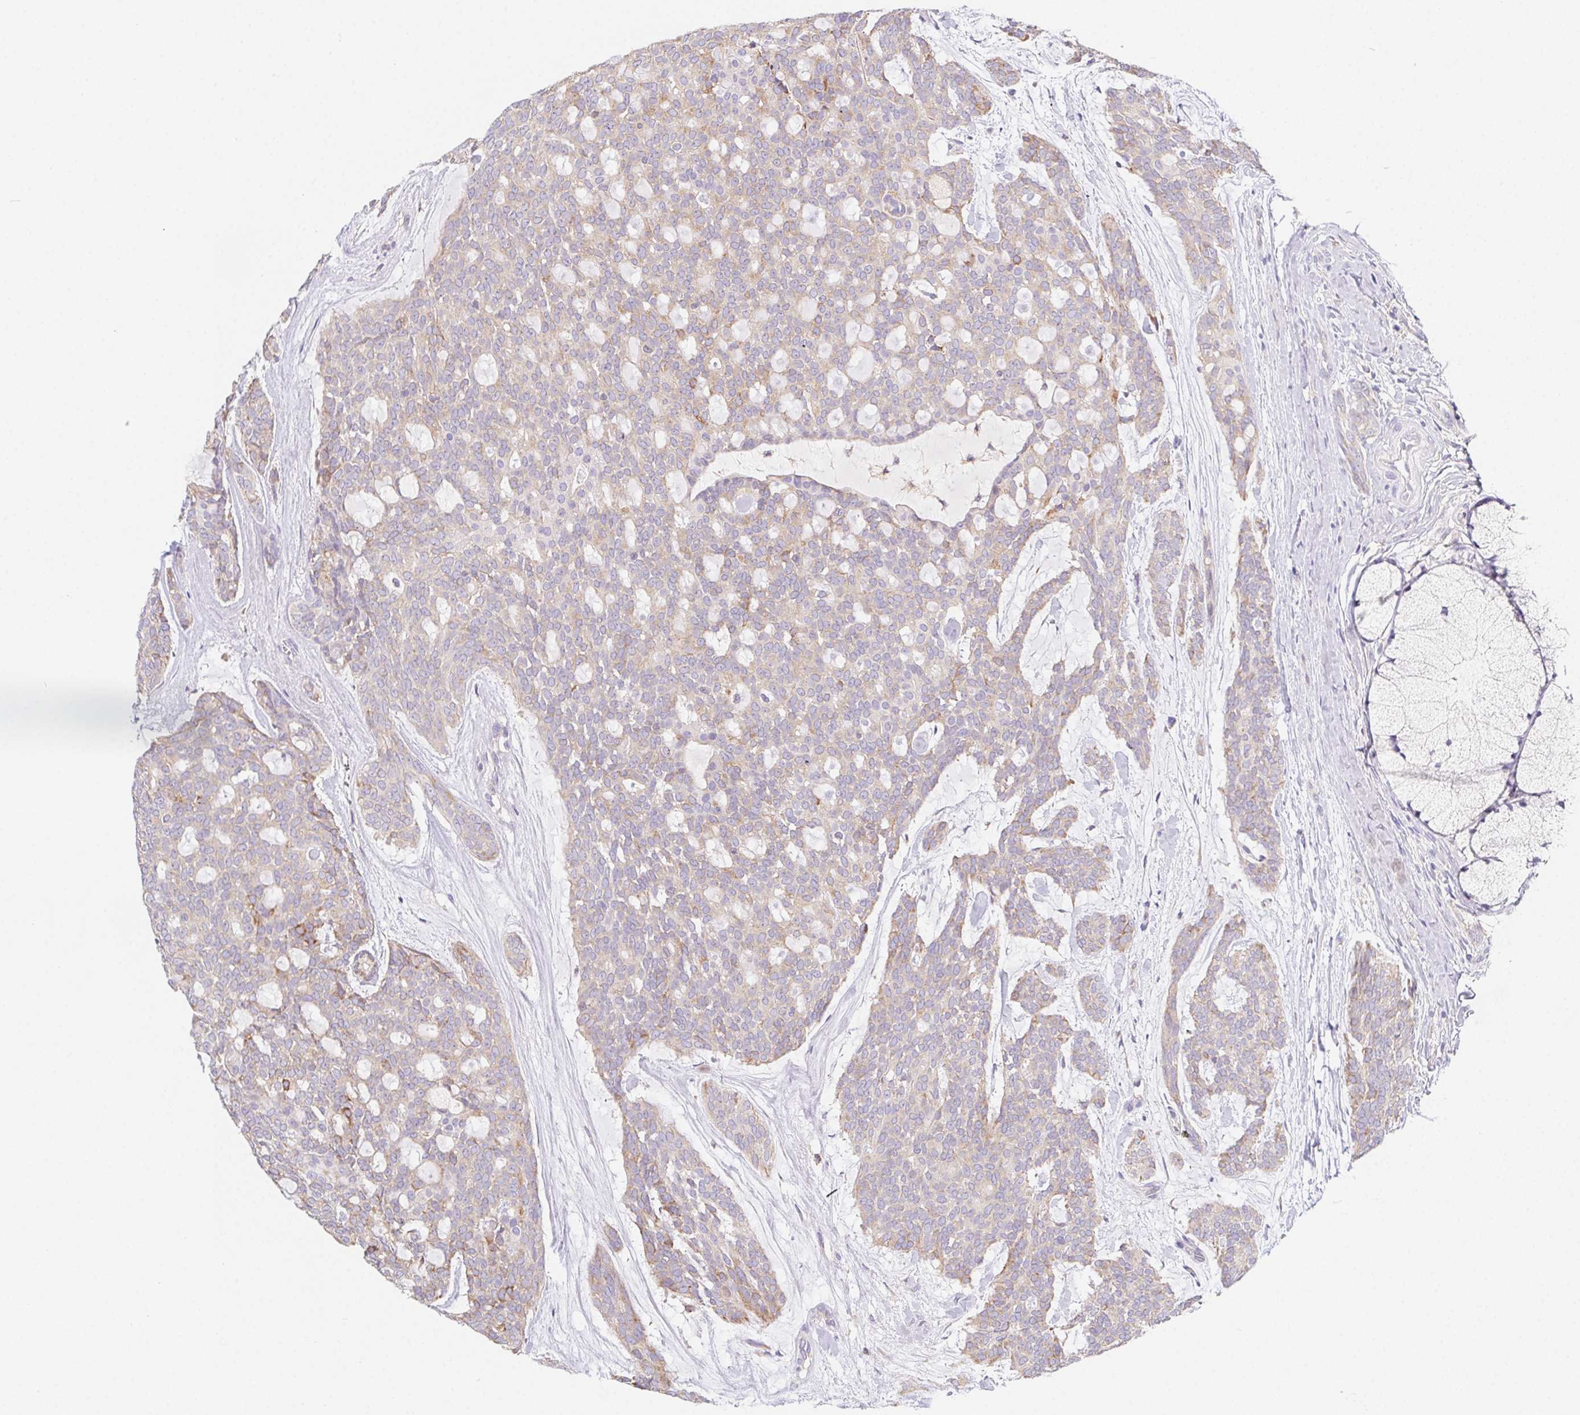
{"staining": {"intensity": "weak", "quantity": "25%-75%", "location": "cytoplasmic/membranous"}, "tissue": "head and neck cancer", "cell_type": "Tumor cells", "image_type": "cancer", "snomed": [{"axis": "morphology", "description": "Adenocarcinoma, NOS"}, {"axis": "topography", "description": "Head-Neck"}], "caption": "Adenocarcinoma (head and neck) was stained to show a protein in brown. There is low levels of weak cytoplasmic/membranous positivity in about 25%-75% of tumor cells. The protein is stained brown, and the nuclei are stained in blue (DAB (3,3'-diaminobenzidine) IHC with brightfield microscopy, high magnification).", "gene": "ADAM8", "patient": {"sex": "male", "age": 66}}